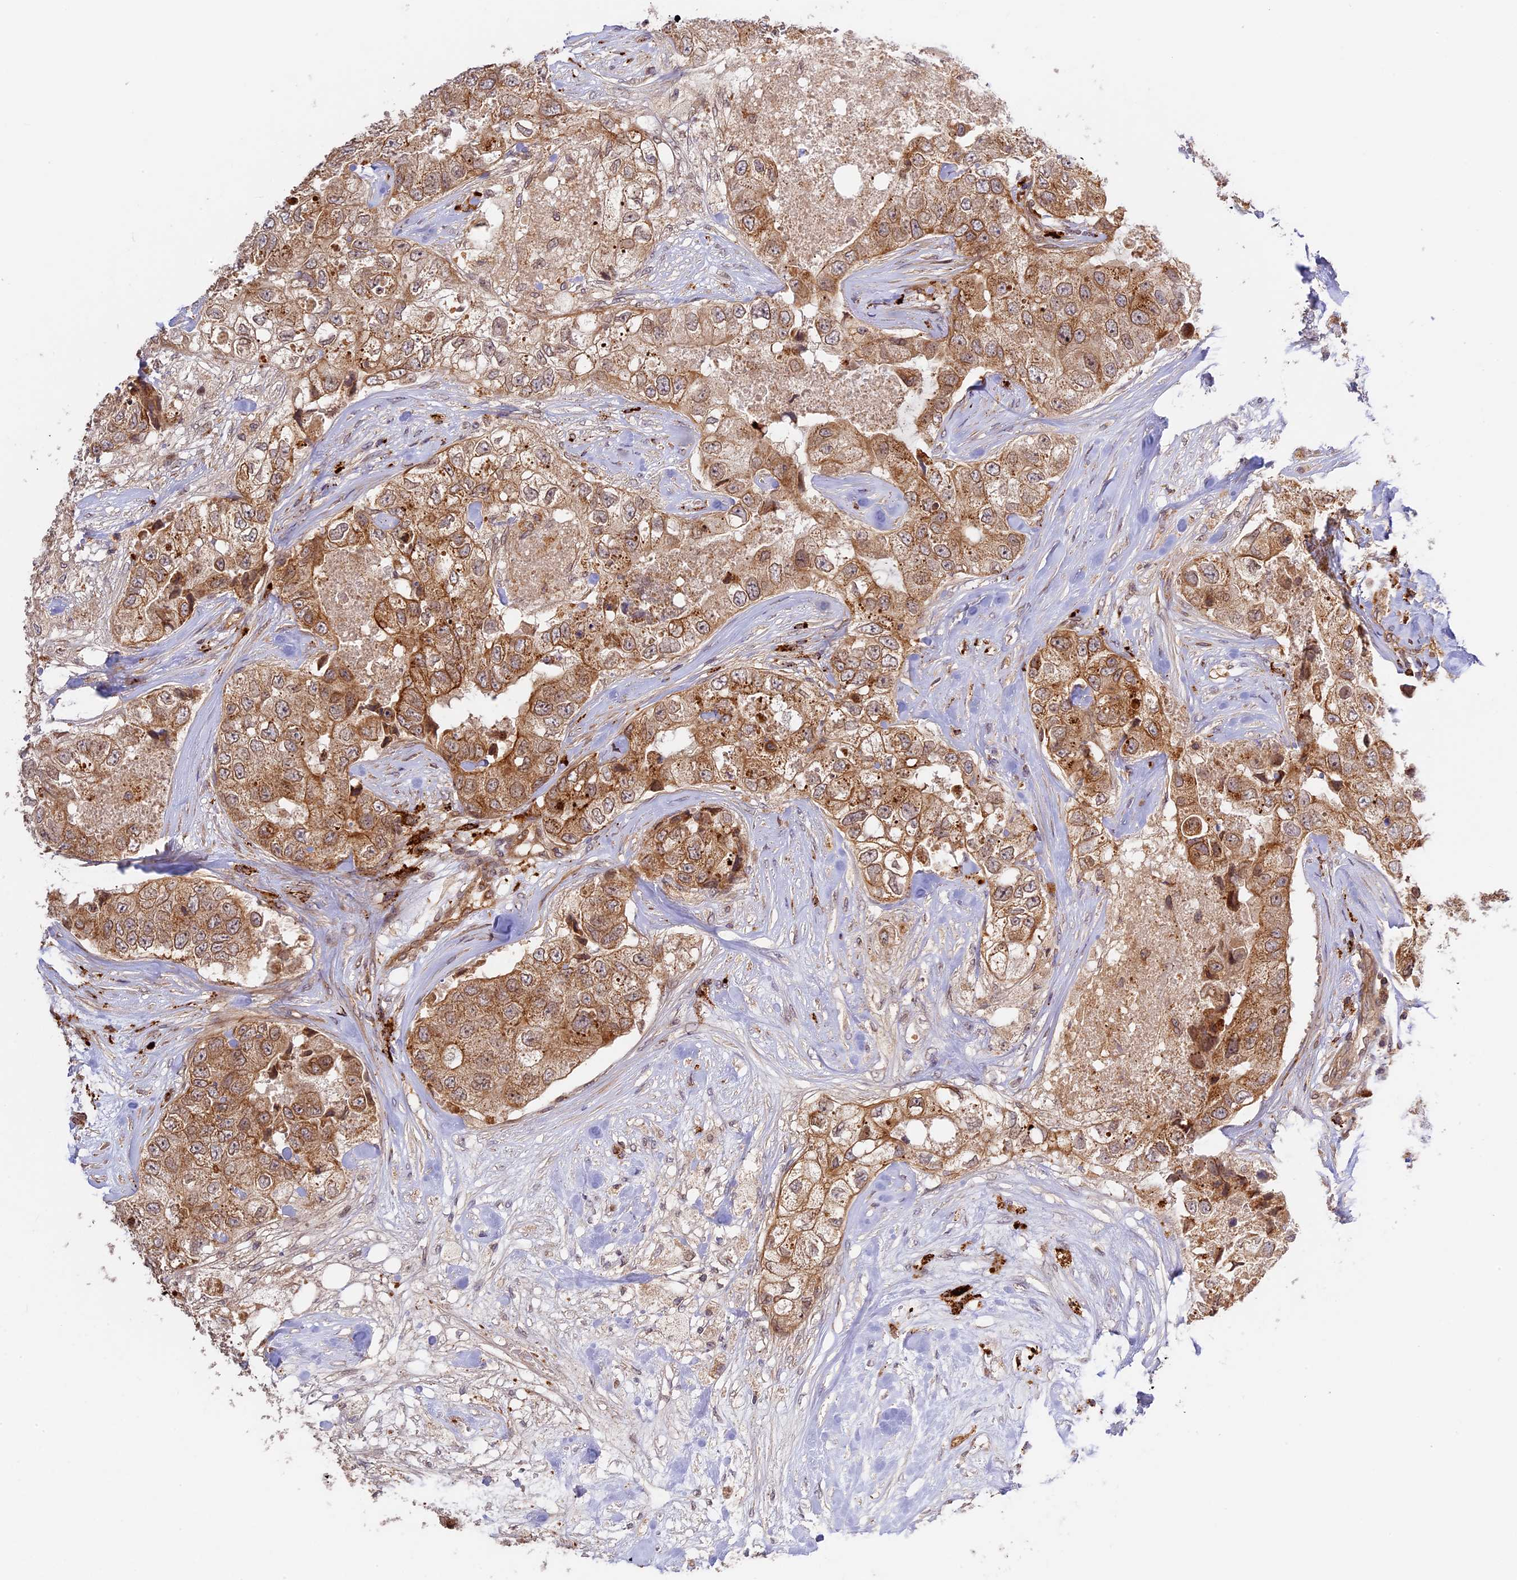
{"staining": {"intensity": "moderate", "quantity": ">75%", "location": "cytoplasmic/membranous"}, "tissue": "breast cancer", "cell_type": "Tumor cells", "image_type": "cancer", "snomed": [{"axis": "morphology", "description": "Duct carcinoma"}, {"axis": "topography", "description": "Breast"}], "caption": "Moderate cytoplasmic/membranous staining is present in about >75% of tumor cells in breast cancer (intraductal carcinoma).", "gene": "DGKH", "patient": {"sex": "female", "age": 62}}